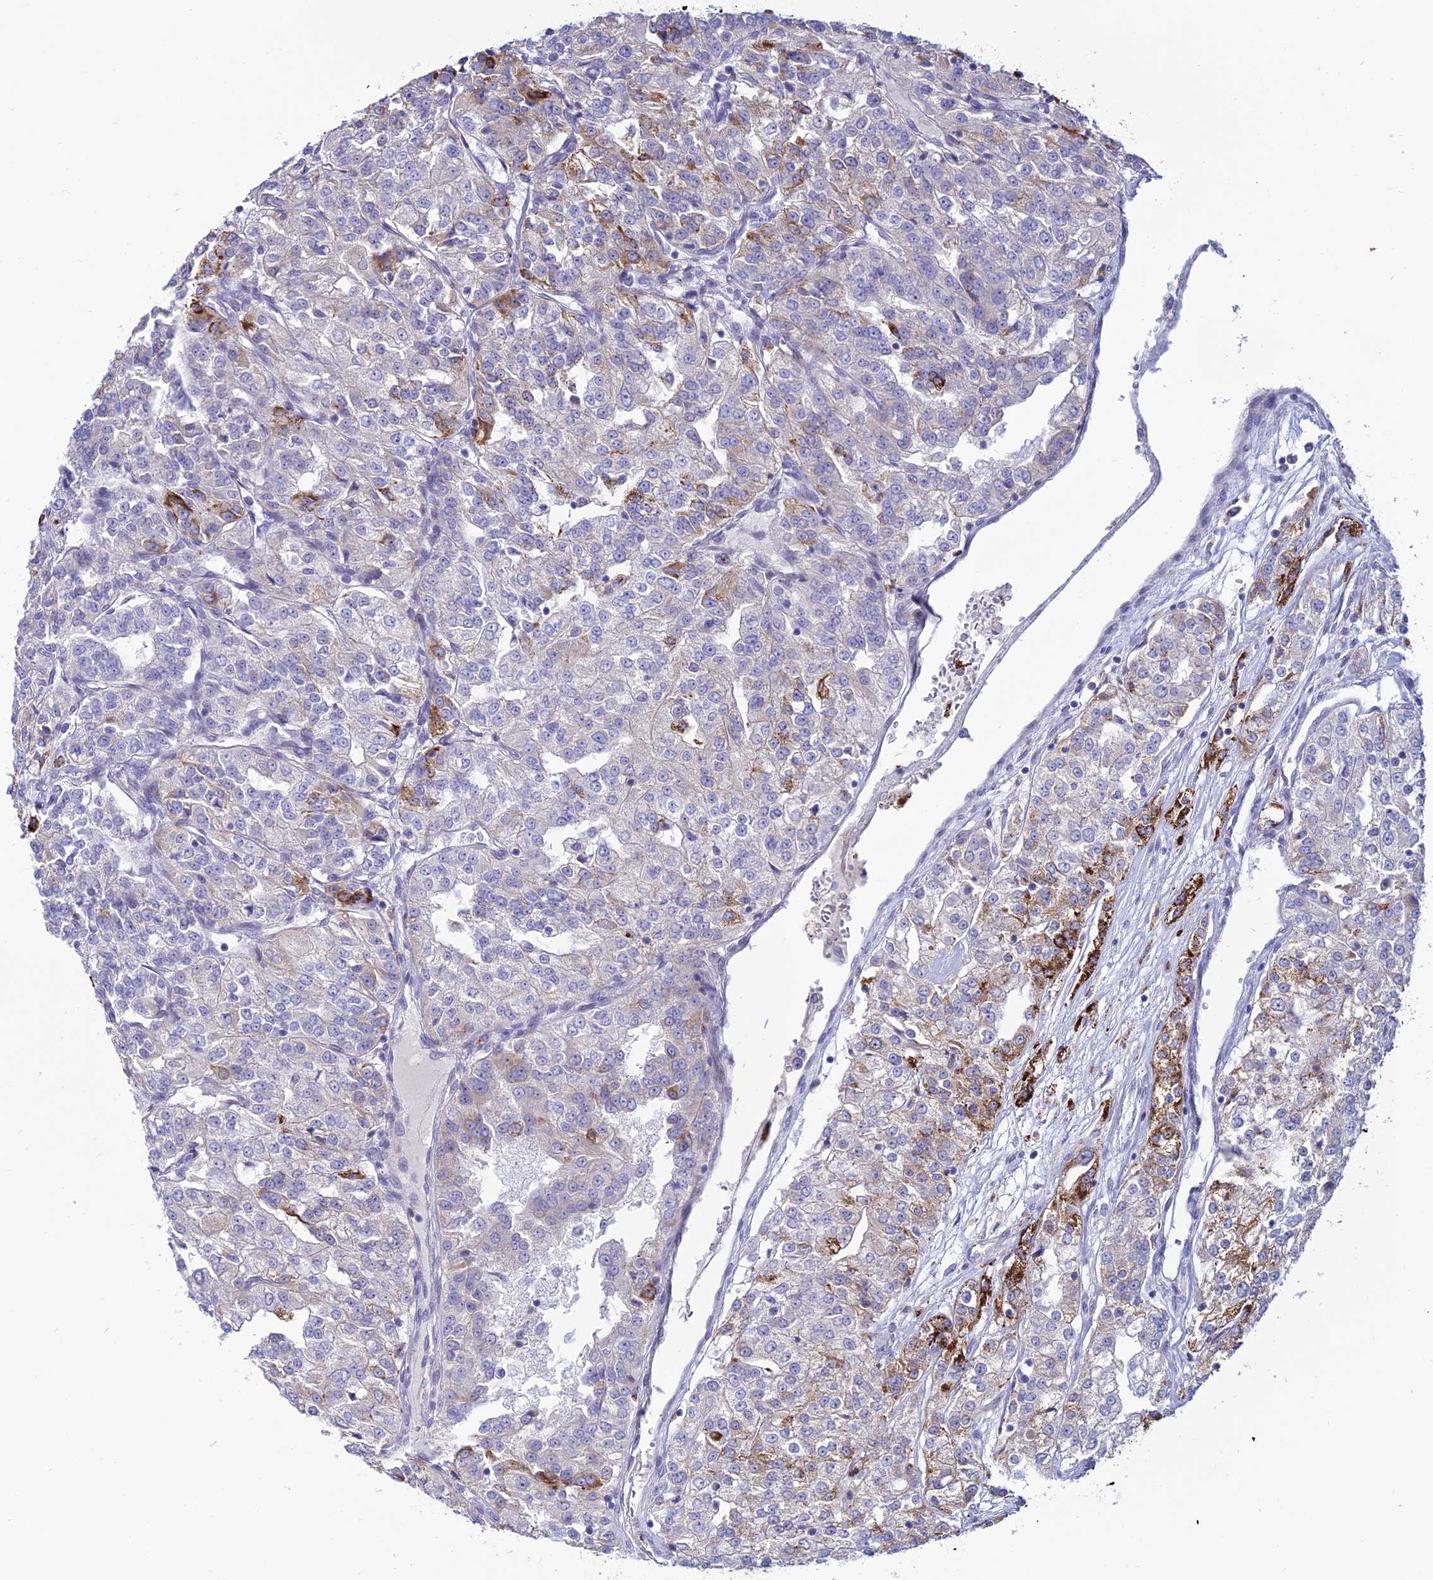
{"staining": {"intensity": "strong", "quantity": "<25%", "location": "cytoplasmic/membranous"}, "tissue": "renal cancer", "cell_type": "Tumor cells", "image_type": "cancer", "snomed": [{"axis": "morphology", "description": "Adenocarcinoma, NOS"}, {"axis": "topography", "description": "Kidney"}], "caption": "This histopathology image demonstrates IHC staining of human renal adenocarcinoma, with medium strong cytoplasmic/membranous positivity in approximately <25% of tumor cells.", "gene": "C6orf163", "patient": {"sex": "female", "age": 63}}